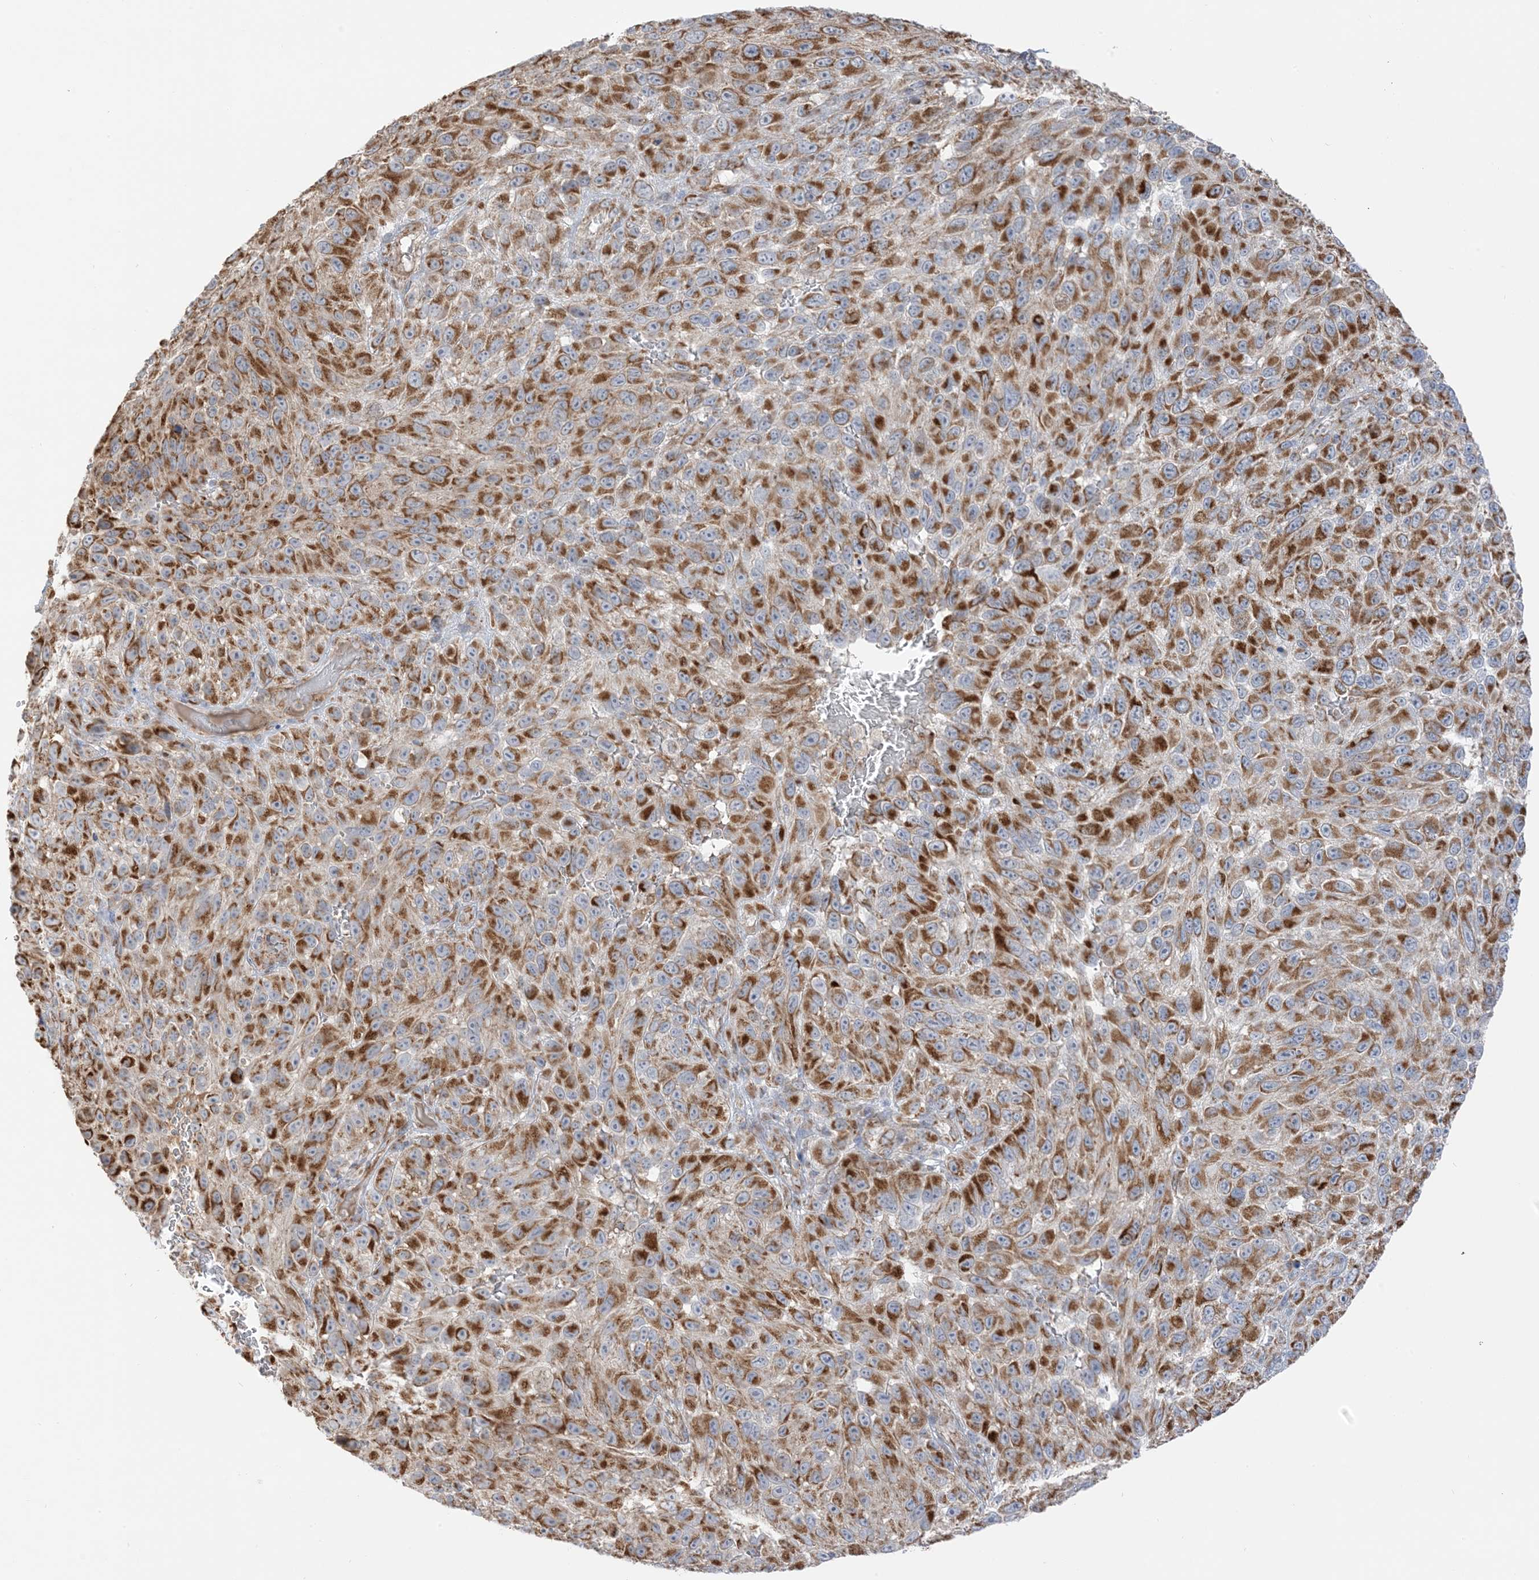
{"staining": {"intensity": "strong", "quantity": ">75%", "location": "cytoplasmic/membranous"}, "tissue": "melanoma", "cell_type": "Tumor cells", "image_type": "cancer", "snomed": [{"axis": "morphology", "description": "Malignant melanoma, NOS"}, {"axis": "topography", "description": "Skin"}], "caption": "The image reveals immunohistochemical staining of malignant melanoma. There is strong cytoplasmic/membranous expression is present in about >75% of tumor cells. (Brightfield microscopy of DAB IHC at high magnification).", "gene": "SLC25A12", "patient": {"sex": "female", "age": 94}}